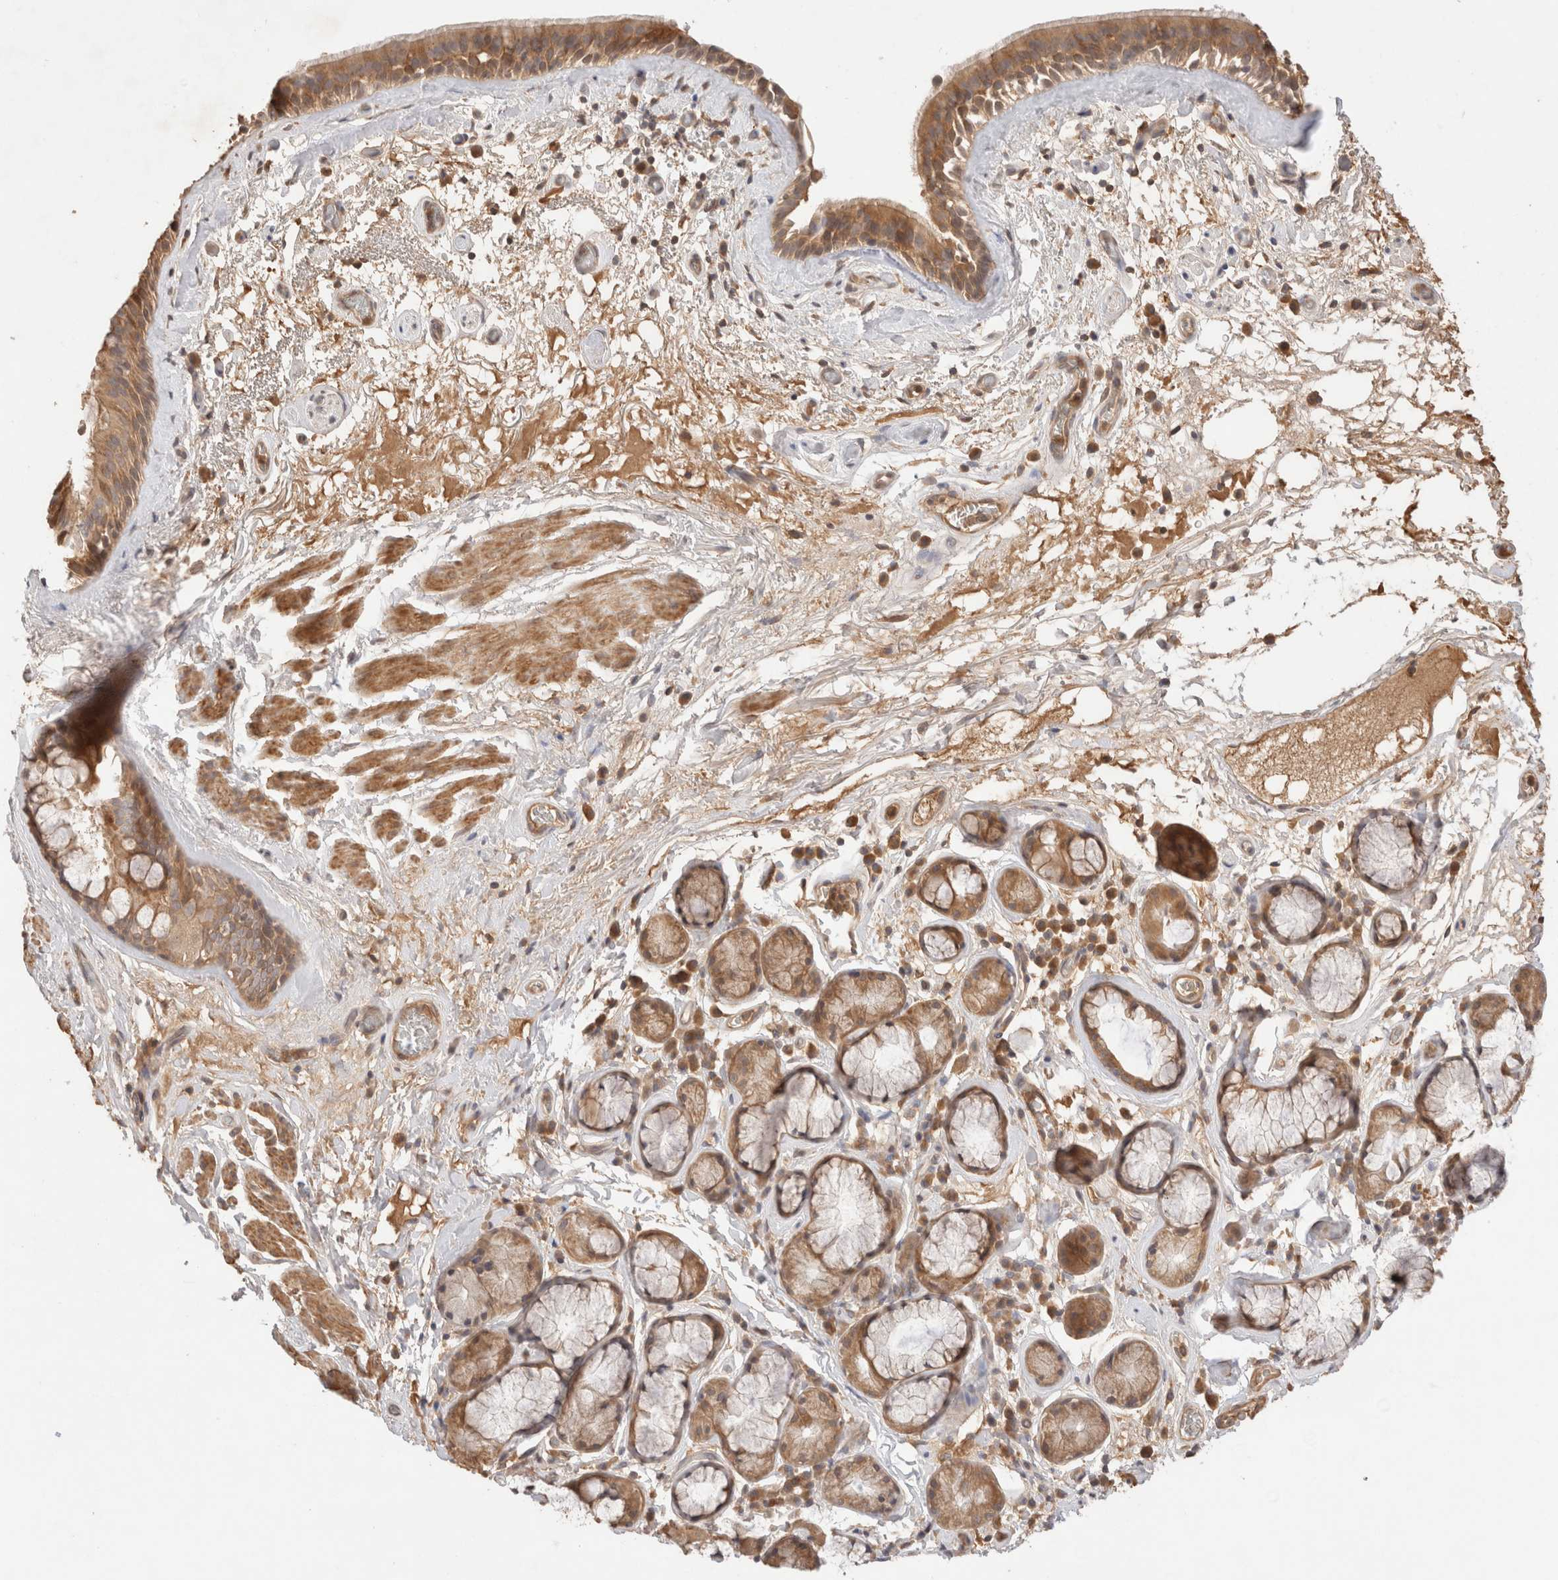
{"staining": {"intensity": "moderate", "quantity": ">75%", "location": "cytoplasmic/membranous"}, "tissue": "bronchus", "cell_type": "Respiratory epithelial cells", "image_type": "normal", "snomed": [{"axis": "morphology", "description": "Normal tissue, NOS"}, {"axis": "topography", "description": "Cartilage tissue"}], "caption": "Normal bronchus displays moderate cytoplasmic/membranous positivity in about >75% of respiratory epithelial cells, visualized by immunohistochemistry. The protein of interest is shown in brown color, while the nuclei are stained blue.", "gene": "CARNMT1", "patient": {"sex": "female", "age": 63}}